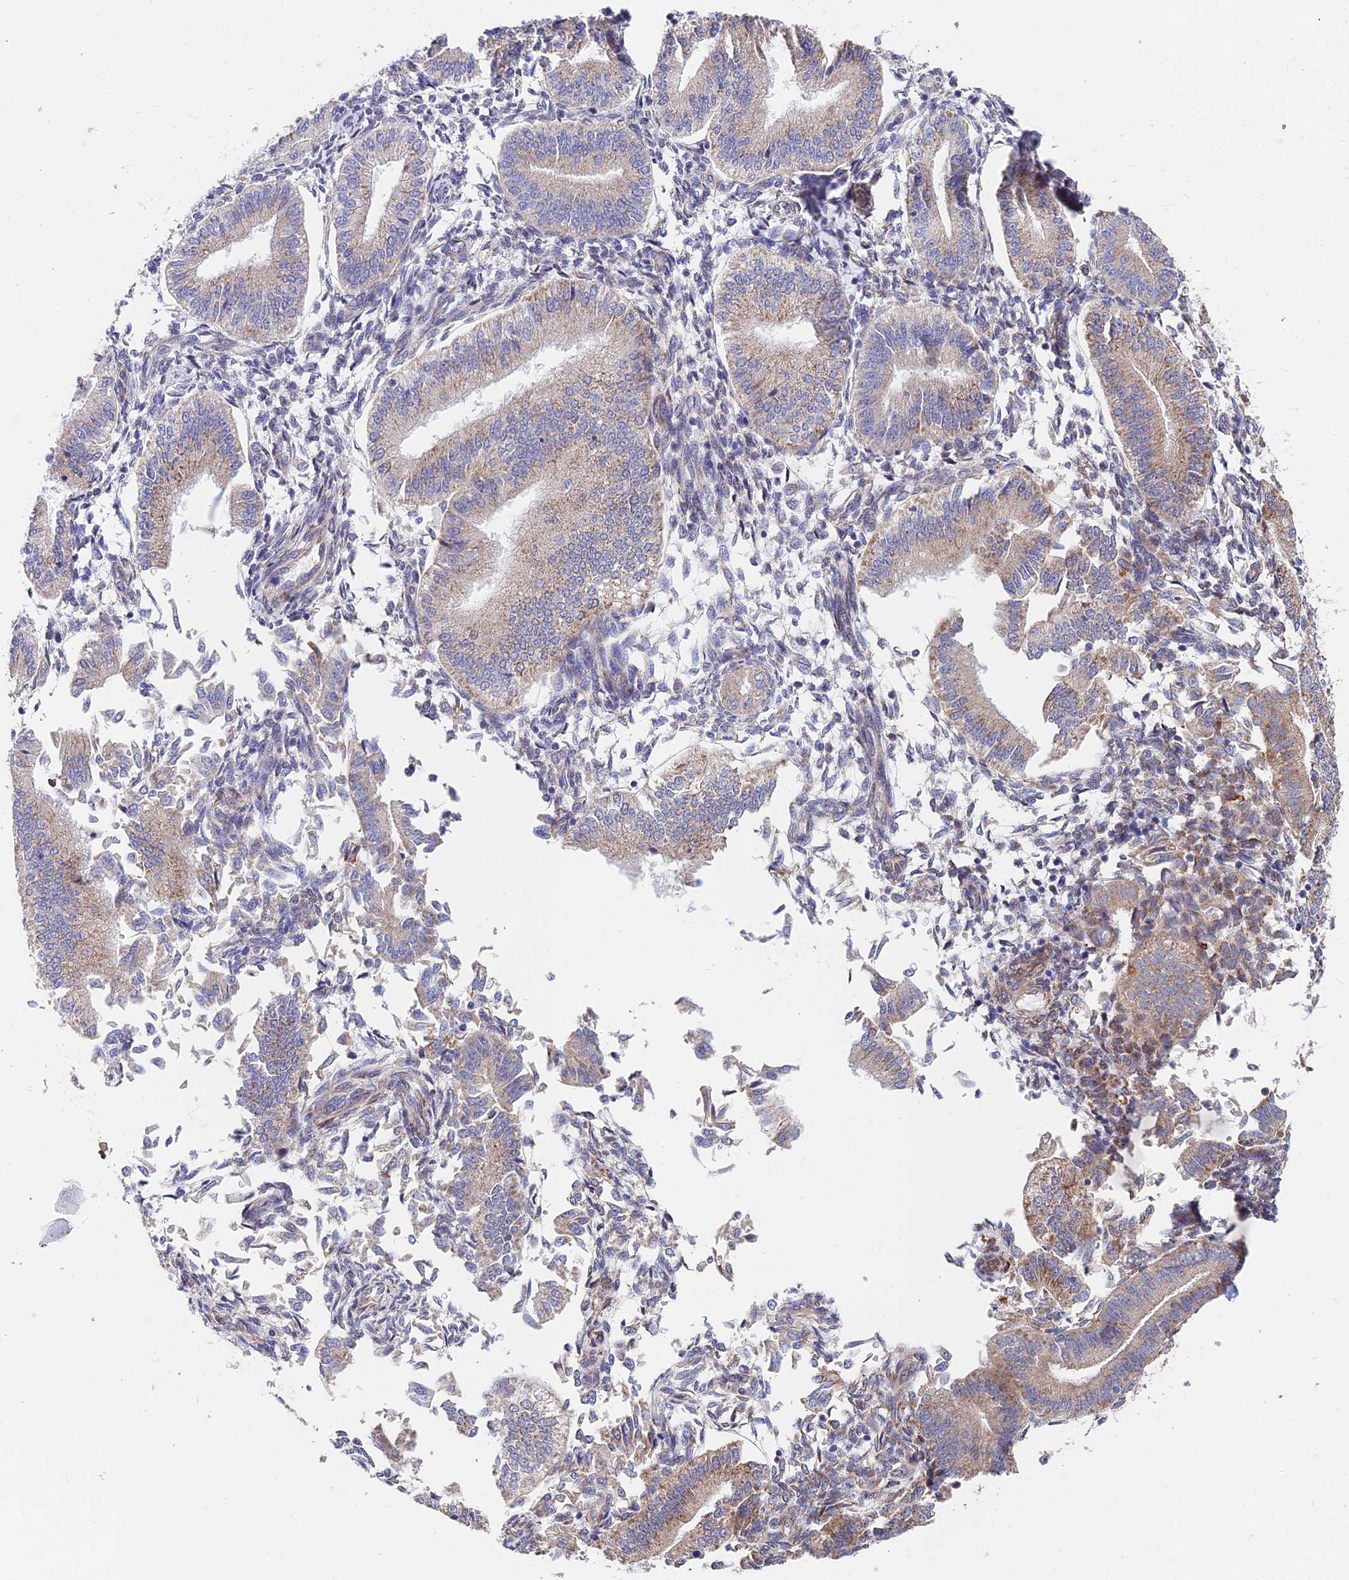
{"staining": {"intensity": "weak", "quantity": "25%-75%", "location": "cytoplasmic/membranous"}, "tissue": "endometrium", "cell_type": "Cells in endometrial stroma", "image_type": "normal", "snomed": [{"axis": "morphology", "description": "Normal tissue, NOS"}, {"axis": "topography", "description": "Endometrium"}], "caption": "High-magnification brightfield microscopy of benign endometrium stained with DAB (3,3'-diaminobenzidine) (brown) and counterstained with hematoxylin (blue). cells in endometrial stroma exhibit weak cytoplasmic/membranous expression is appreciated in about25%-75% of cells.", "gene": "EXOC3L4", "patient": {"sex": "female", "age": 39}}